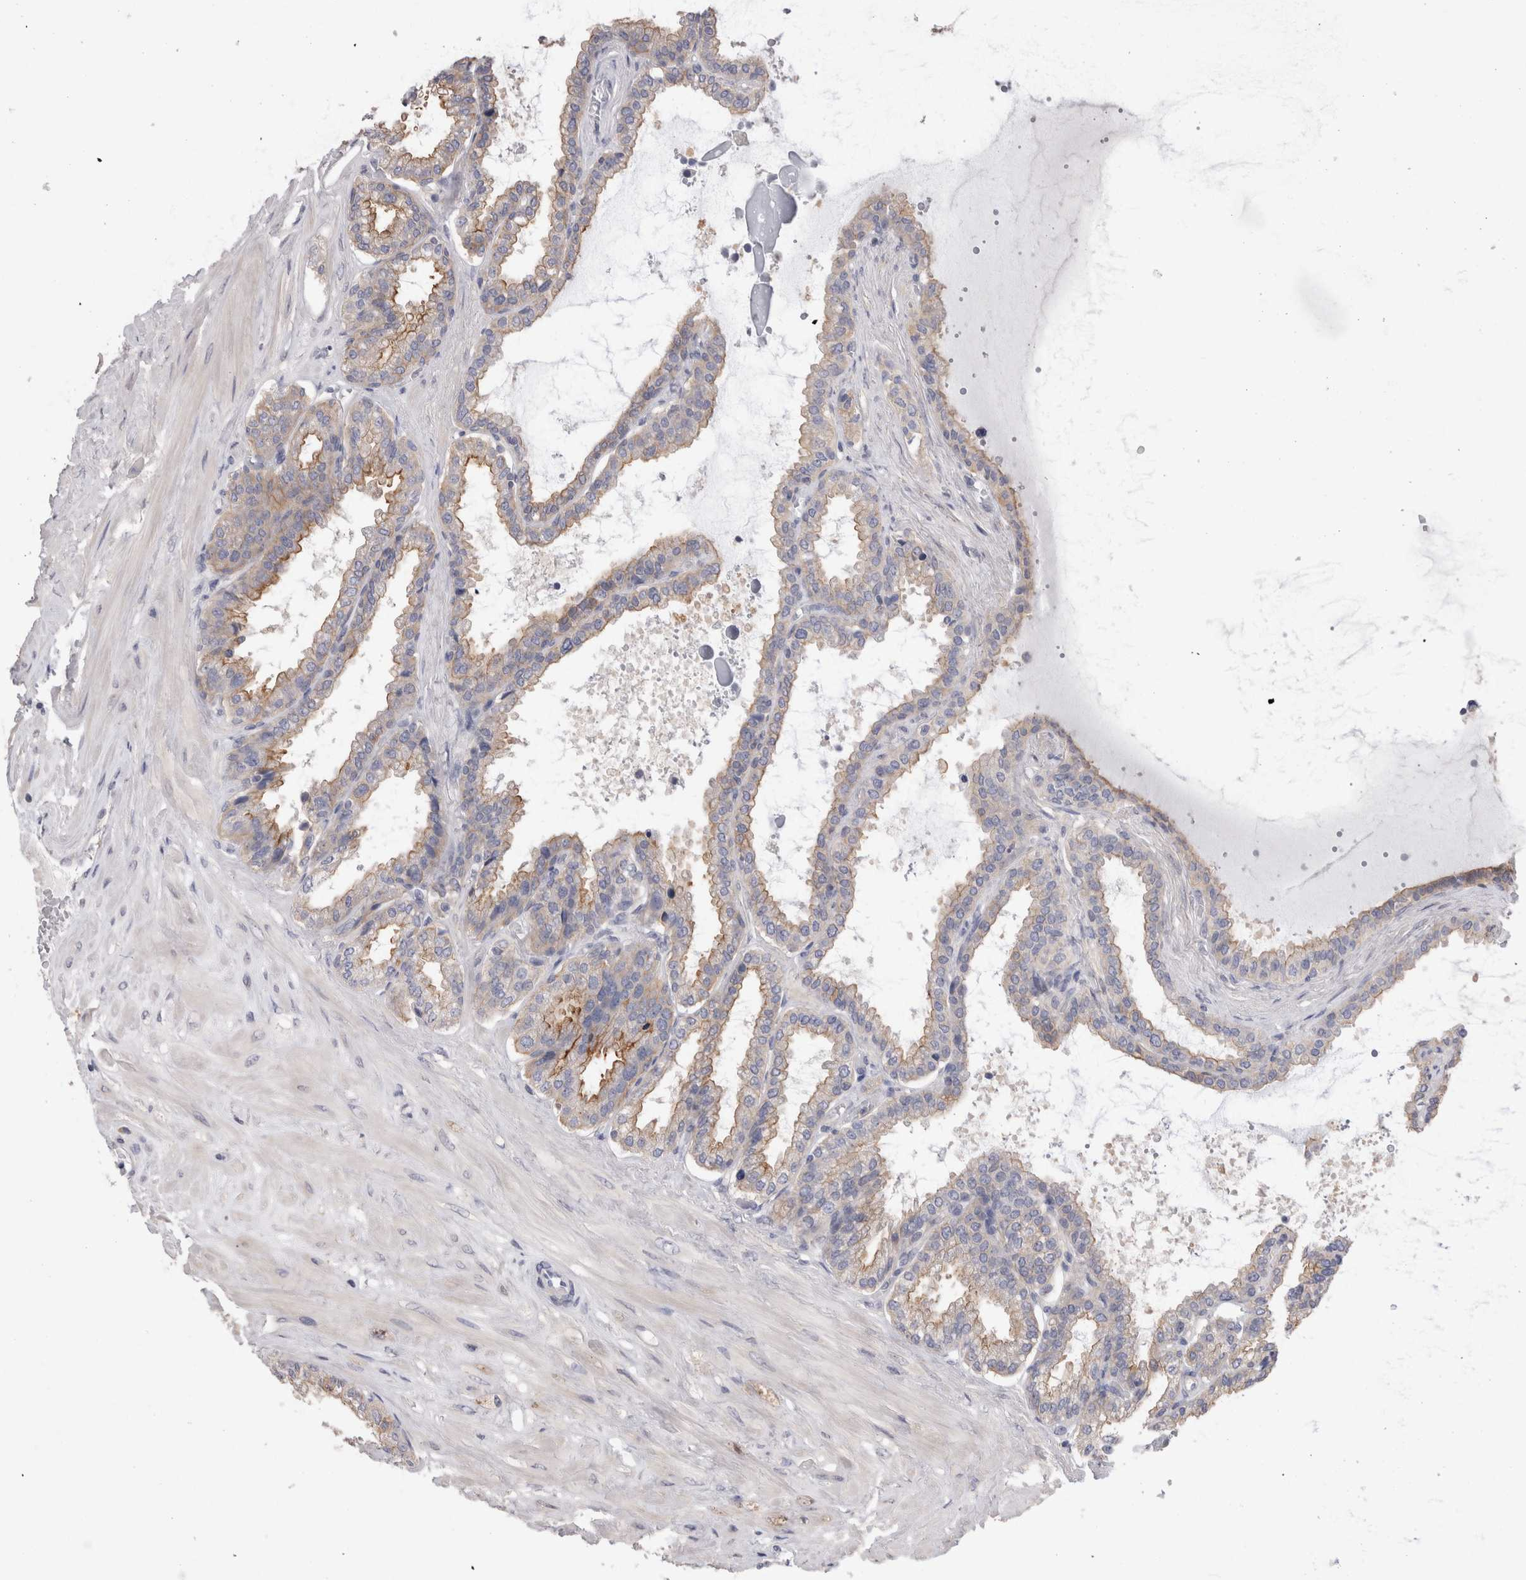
{"staining": {"intensity": "moderate", "quantity": ">75%", "location": "cytoplasmic/membranous"}, "tissue": "seminal vesicle", "cell_type": "Glandular cells", "image_type": "normal", "snomed": [{"axis": "morphology", "description": "Normal tissue, NOS"}, {"axis": "topography", "description": "Seminal veicle"}], "caption": "Immunohistochemical staining of normal seminal vesicle demonstrates moderate cytoplasmic/membranous protein expression in about >75% of glandular cells. The staining is performed using DAB (3,3'-diaminobenzidine) brown chromogen to label protein expression. The nuclei are counter-stained blue using hematoxylin.", "gene": "OTOR", "patient": {"sex": "male", "age": 46}}